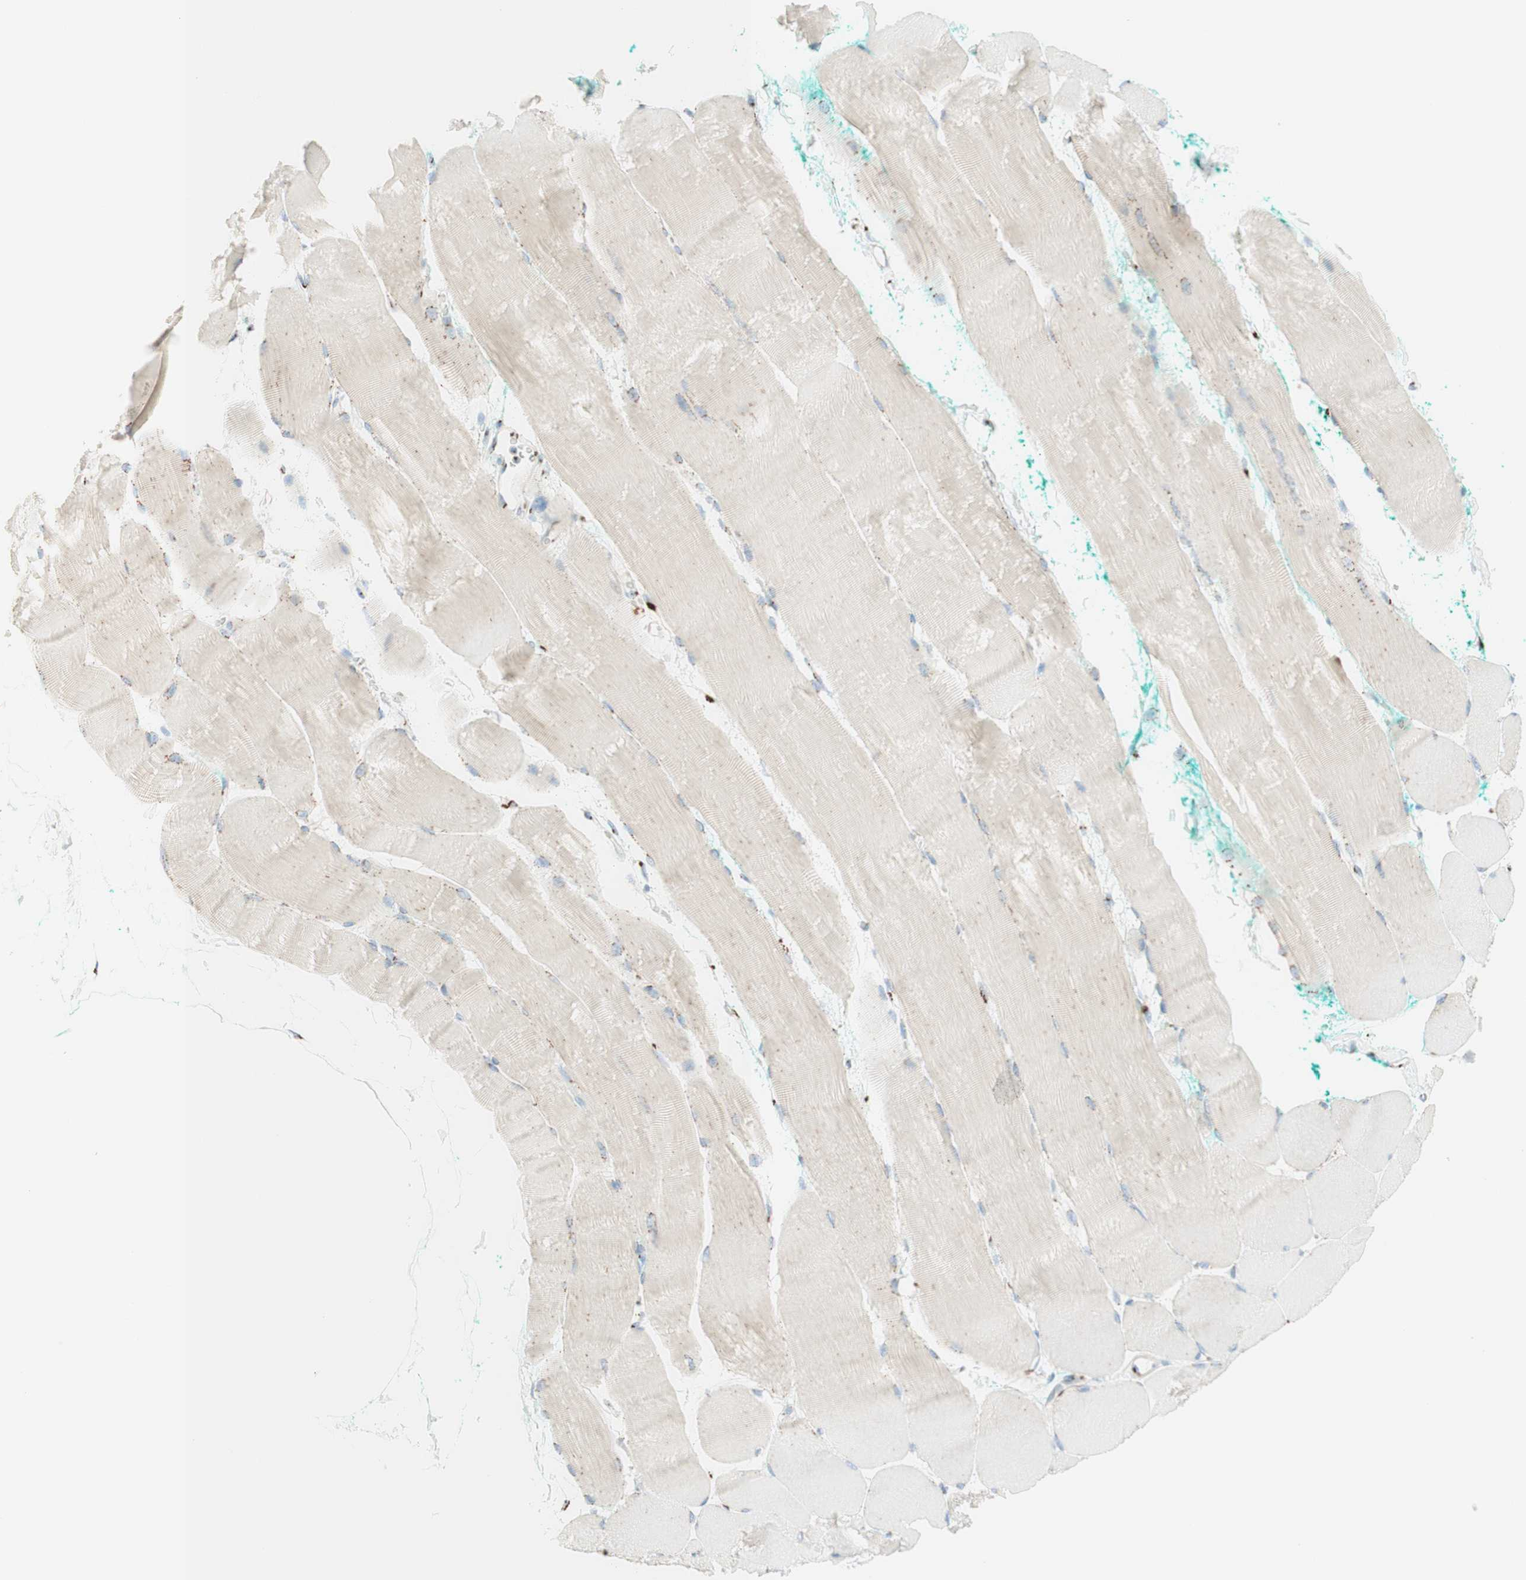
{"staining": {"intensity": "moderate", "quantity": "<25%", "location": "cytoplasmic/membranous"}, "tissue": "skeletal muscle", "cell_type": "Myocytes", "image_type": "normal", "snomed": [{"axis": "morphology", "description": "Normal tissue, NOS"}, {"axis": "morphology", "description": "Squamous cell carcinoma, NOS"}, {"axis": "topography", "description": "Skeletal muscle"}], "caption": "An immunohistochemistry histopathology image of benign tissue is shown. Protein staining in brown labels moderate cytoplasmic/membranous positivity in skeletal muscle within myocytes. (DAB = brown stain, brightfield microscopy at high magnification).", "gene": "GOLGB1", "patient": {"sex": "male", "age": 51}}